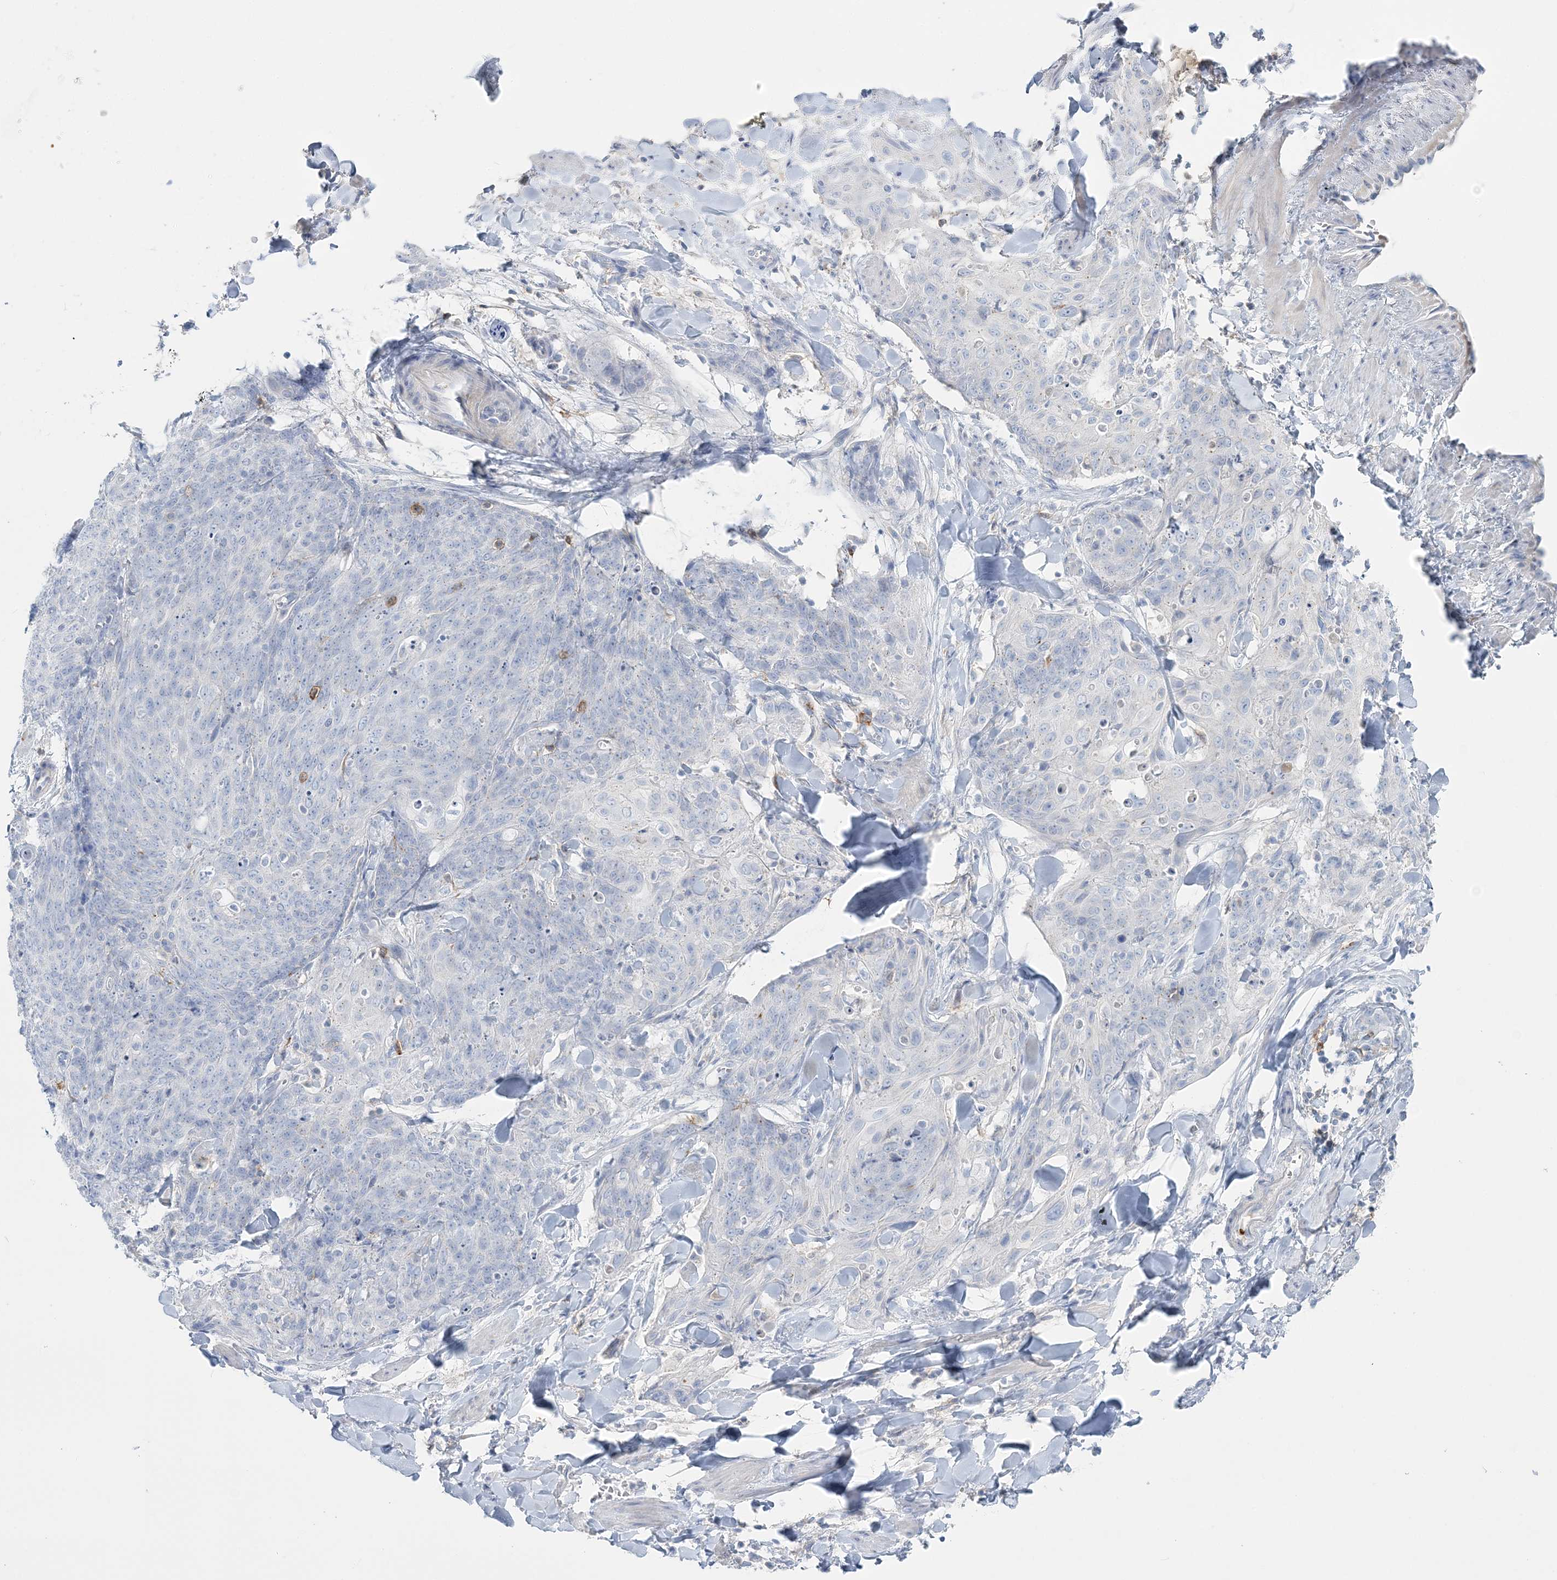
{"staining": {"intensity": "negative", "quantity": "none", "location": "none"}, "tissue": "skin cancer", "cell_type": "Tumor cells", "image_type": "cancer", "snomed": [{"axis": "morphology", "description": "Squamous cell carcinoma, NOS"}, {"axis": "topography", "description": "Skin"}, {"axis": "topography", "description": "Vulva"}], "caption": "Immunohistochemistry (IHC) of human squamous cell carcinoma (skin) demonstrates no expression in tumor cells.", "gene": "WDSUB1", "patient": {"sex": "female", "age": 85}}